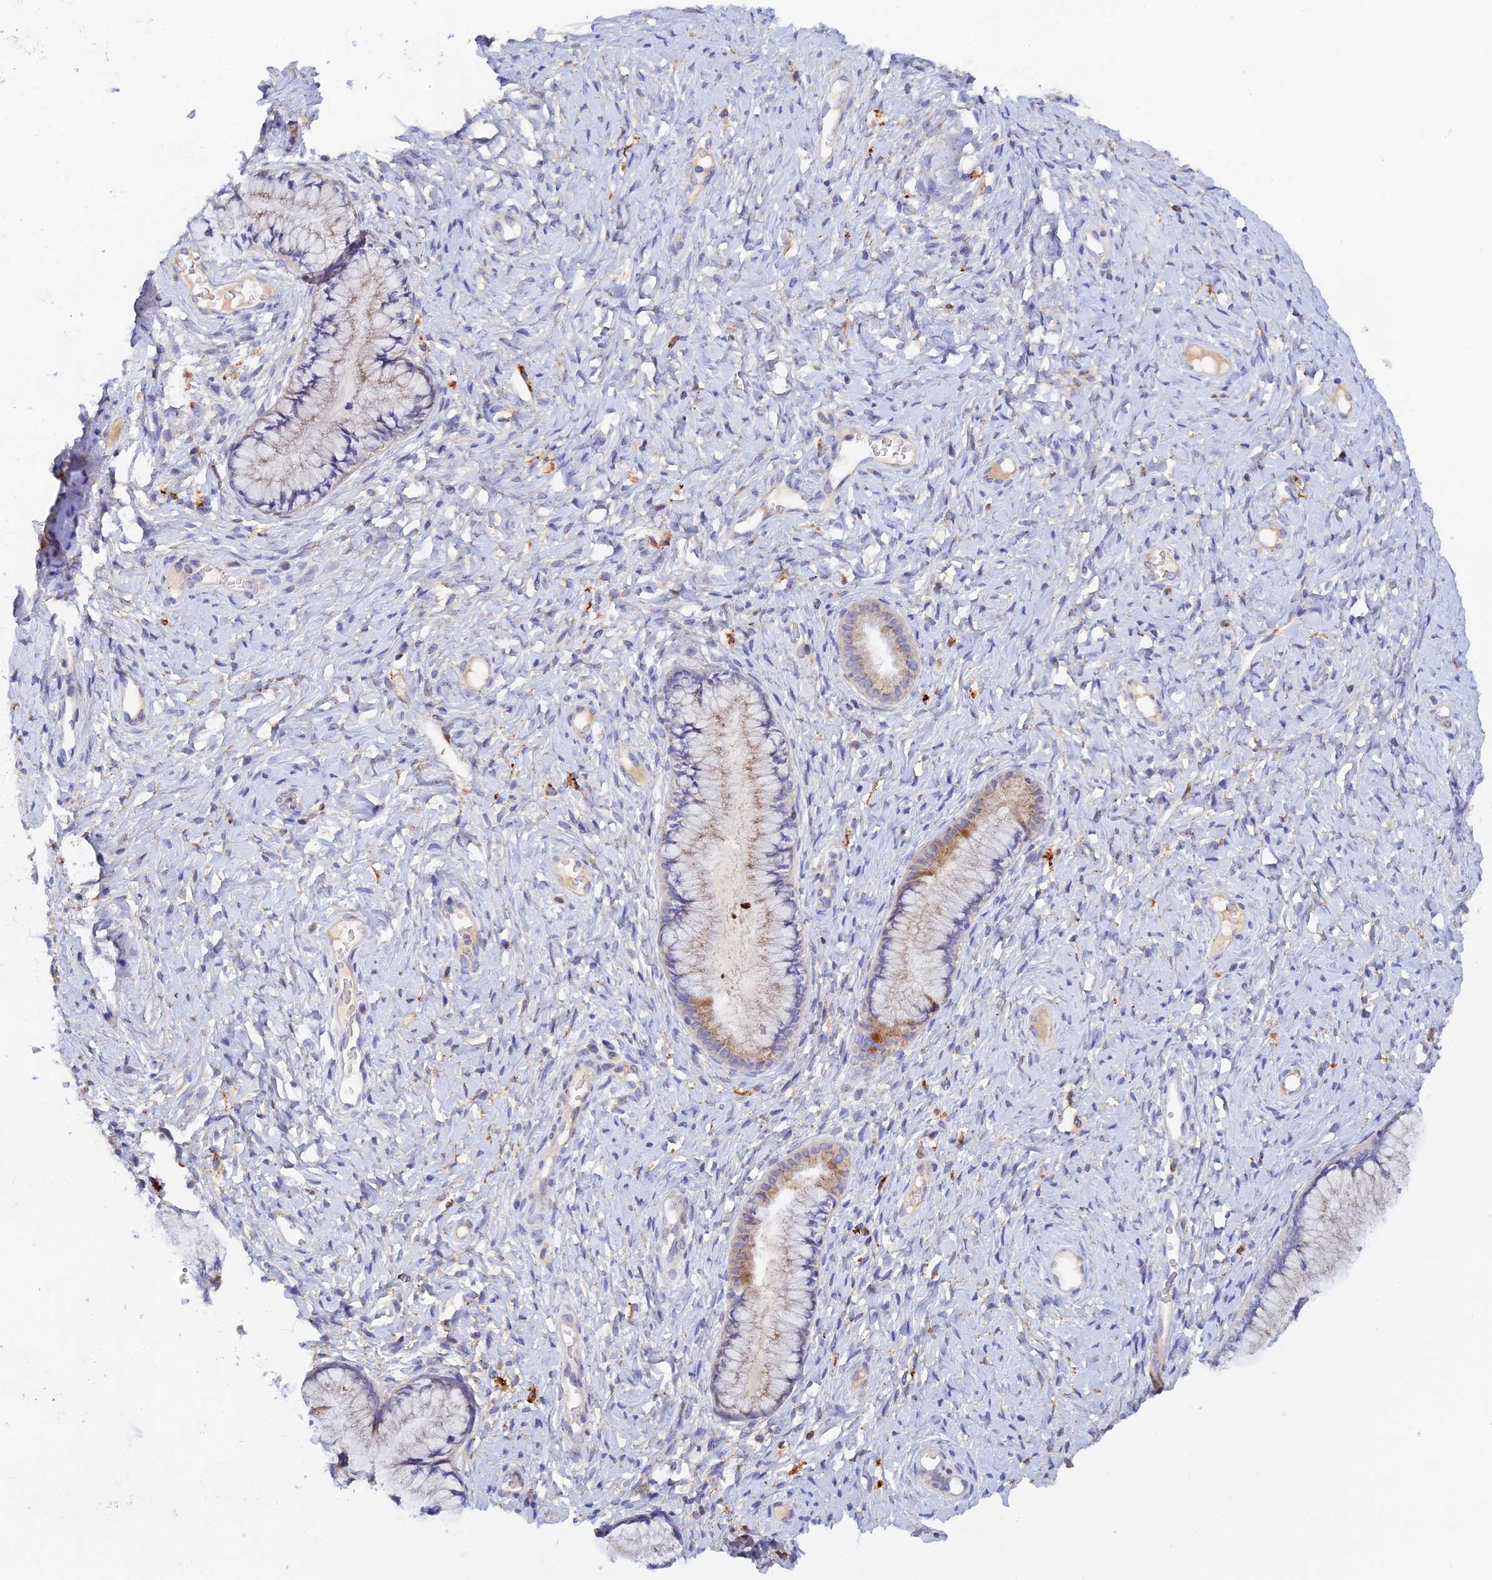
{"staining": {"intensity": "weak", "quantity": "25%-75%", "location": "cytoplasmic/membranous"}, "tissue": "cervix", "cell_type": "Glandular cells", "image_type": "normal", "snomed": [{"axis": "morphology", "description": "Normal tissue, NOS"}, {"axis": "topography", "description": "Cervix"}], "caption": "IHC micrograph of benign cervix: cervix stained using immunohistochemistry displays low levels of weak protein expression localized specifically in the cytoplasmic/membranous of glandular cells, appearing as a cytoplasmic/membranous brown color.", "gene": "RPGRIP1L", "patient": {"sex": "female", "age": 42}}